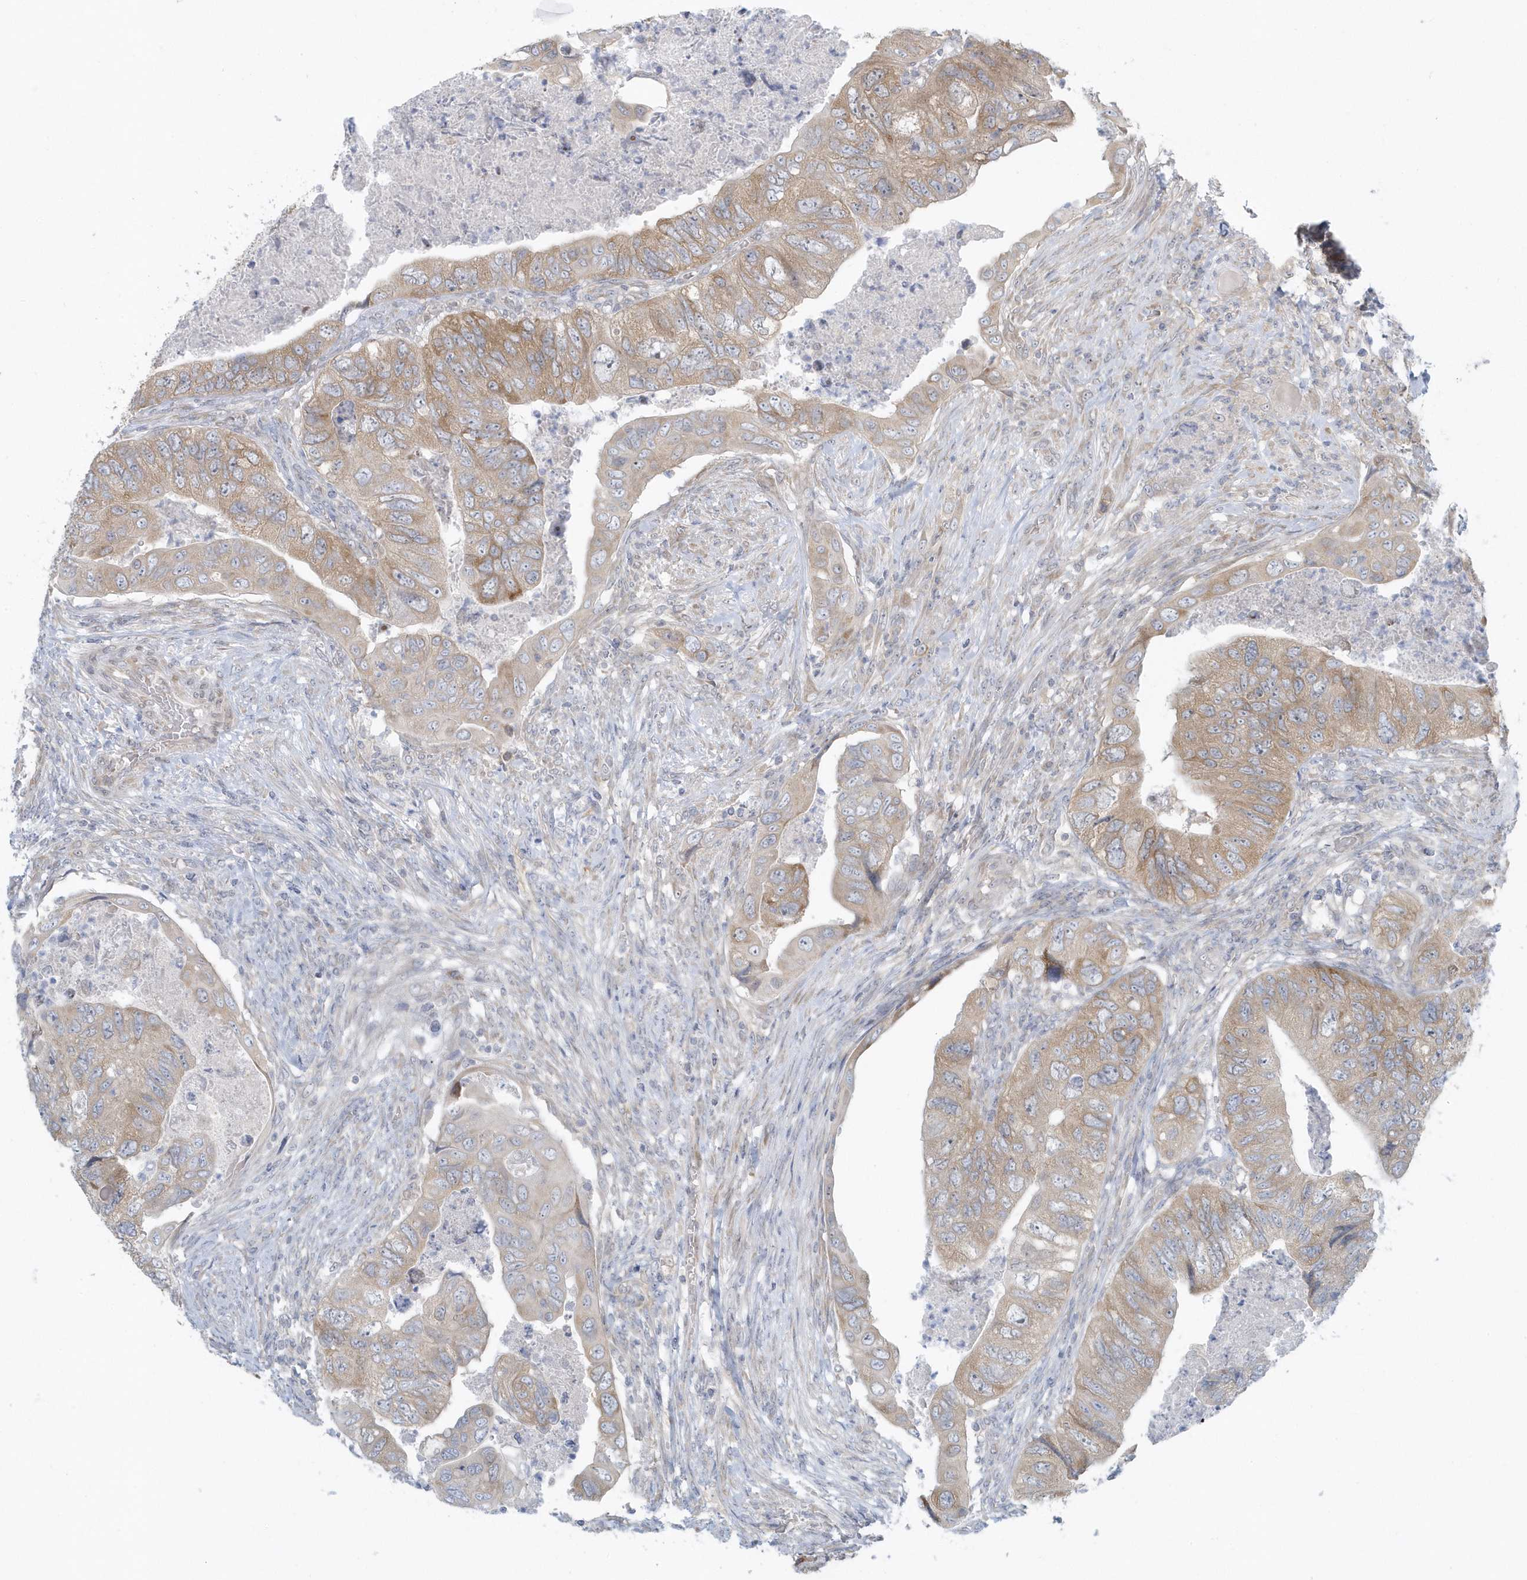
{"staining": {"intensity": "moderate", "quantity": ">75%", "location": "cytoplasmic/membranous"}, "tissue": "colorectal cancer", "cell_type": "Tumor cells", "image_type": "cancer", "snomed": [{"axis": "morphology", "description": "Adenocarcinoma, NOS"}, {"axis": "topography", "description": "Rectum"}], "caption": "Adenocarcinoma (colorectal) stained for a protein exhibits moderate cytoplasmic/membranous positivity in tumor cells.", "gene": "SCN3A", "patient": {"sex": "male", "age": 63}}